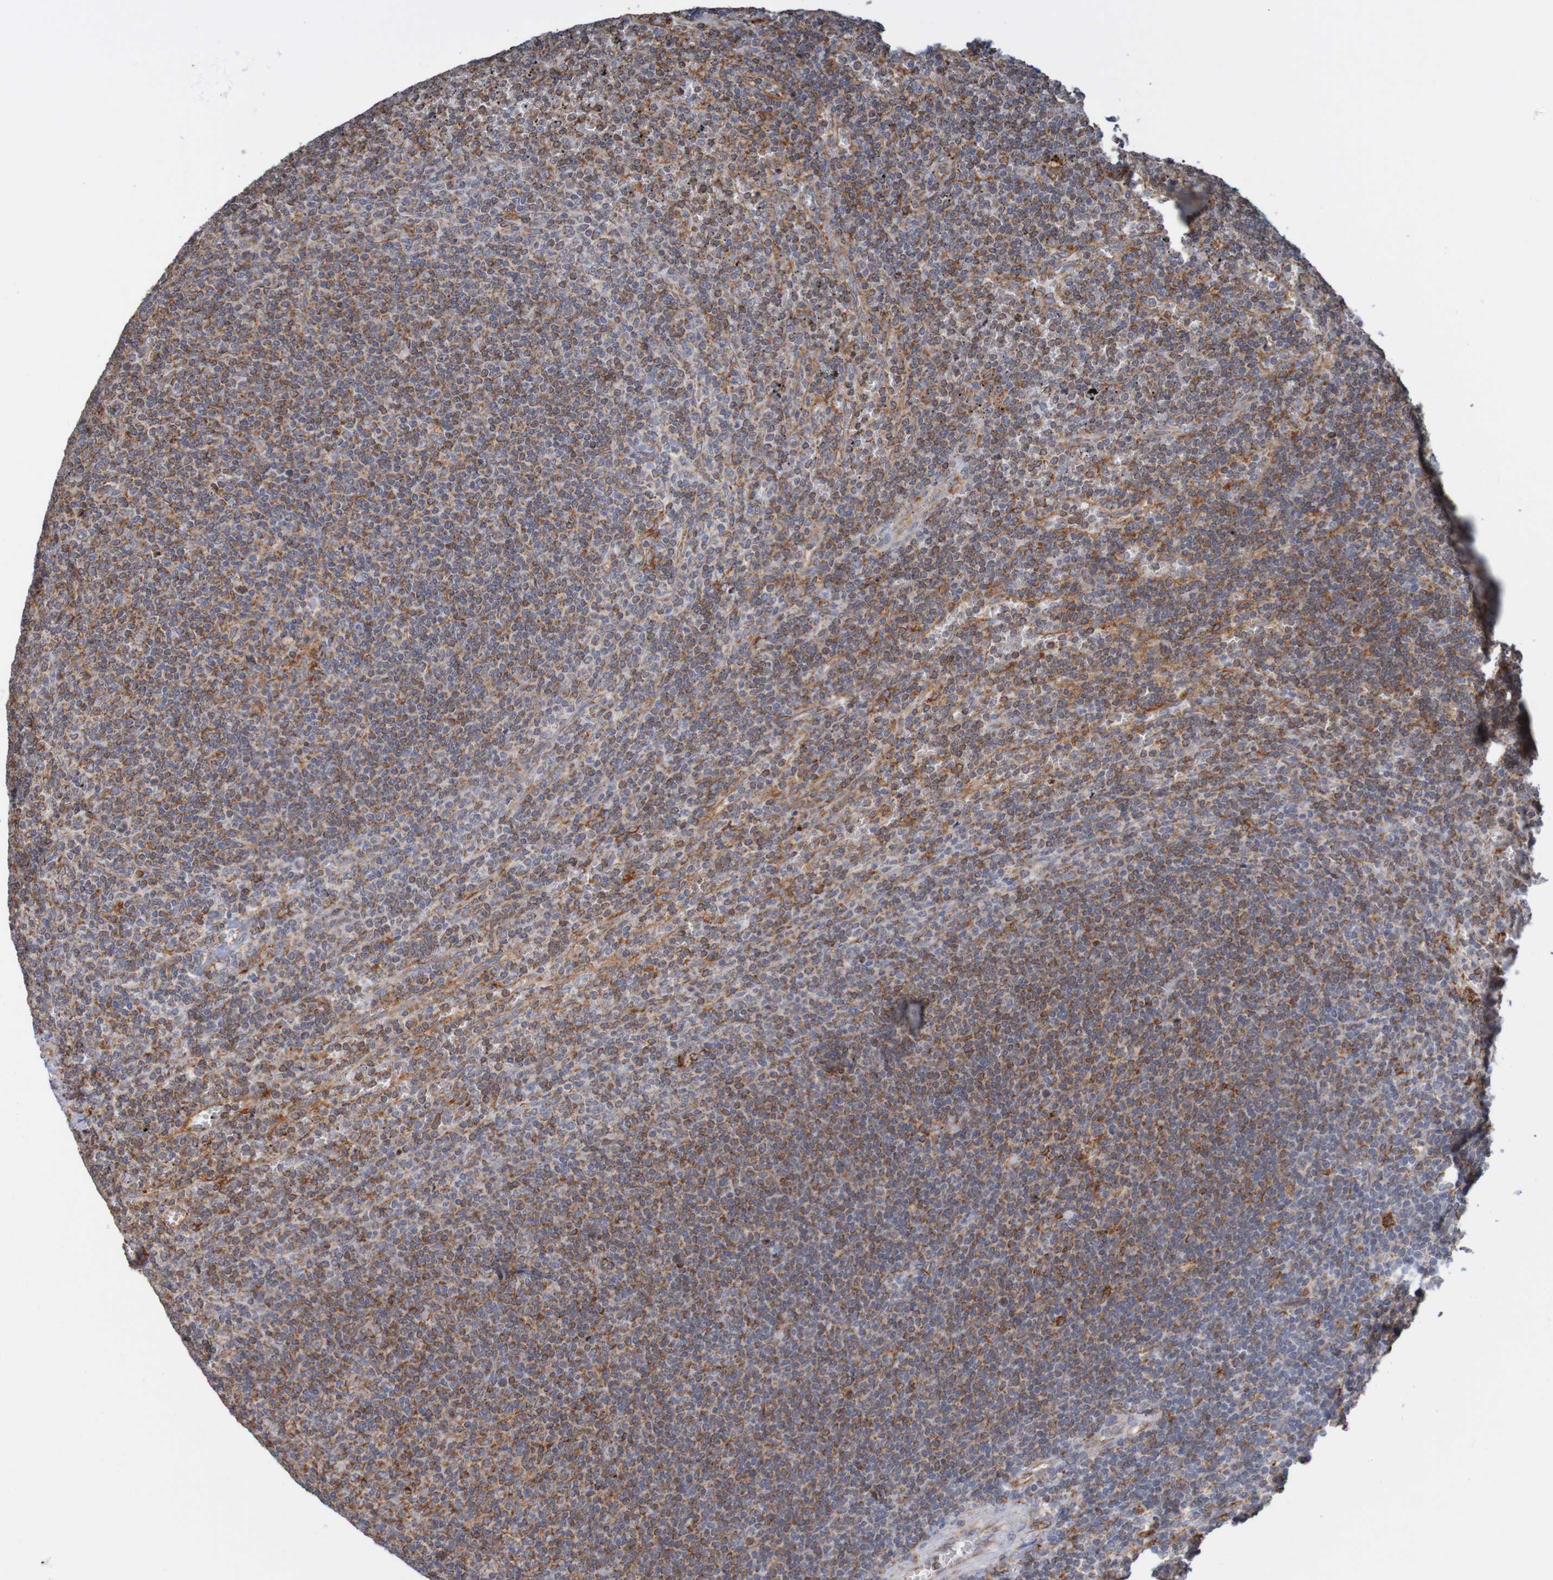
{"staining": {"intensity": "moderate", "quantity": ">75%", "location": "cytoplasmic/membranous"}, "tissue": "lymphoma", "cell_type": "Tumor cells", "image_type": "cancer", "snomed": [{"axis": "morphology", "description": "Malignant lymphoma, non-Hodgkin's type, Low grade"}, {"axis": "topography", "description": "Spleen"}], "caption": "An IHC photomicrograph of neoplastic tissue is shown. Protein staining in brown highlights moderate cytoplasmic/membranous positivity in lymphoma within tumor cells. Nuclei are stained in blue.", "gene": "PDIA3", "patient": {"sex": "female", "age": 50}}